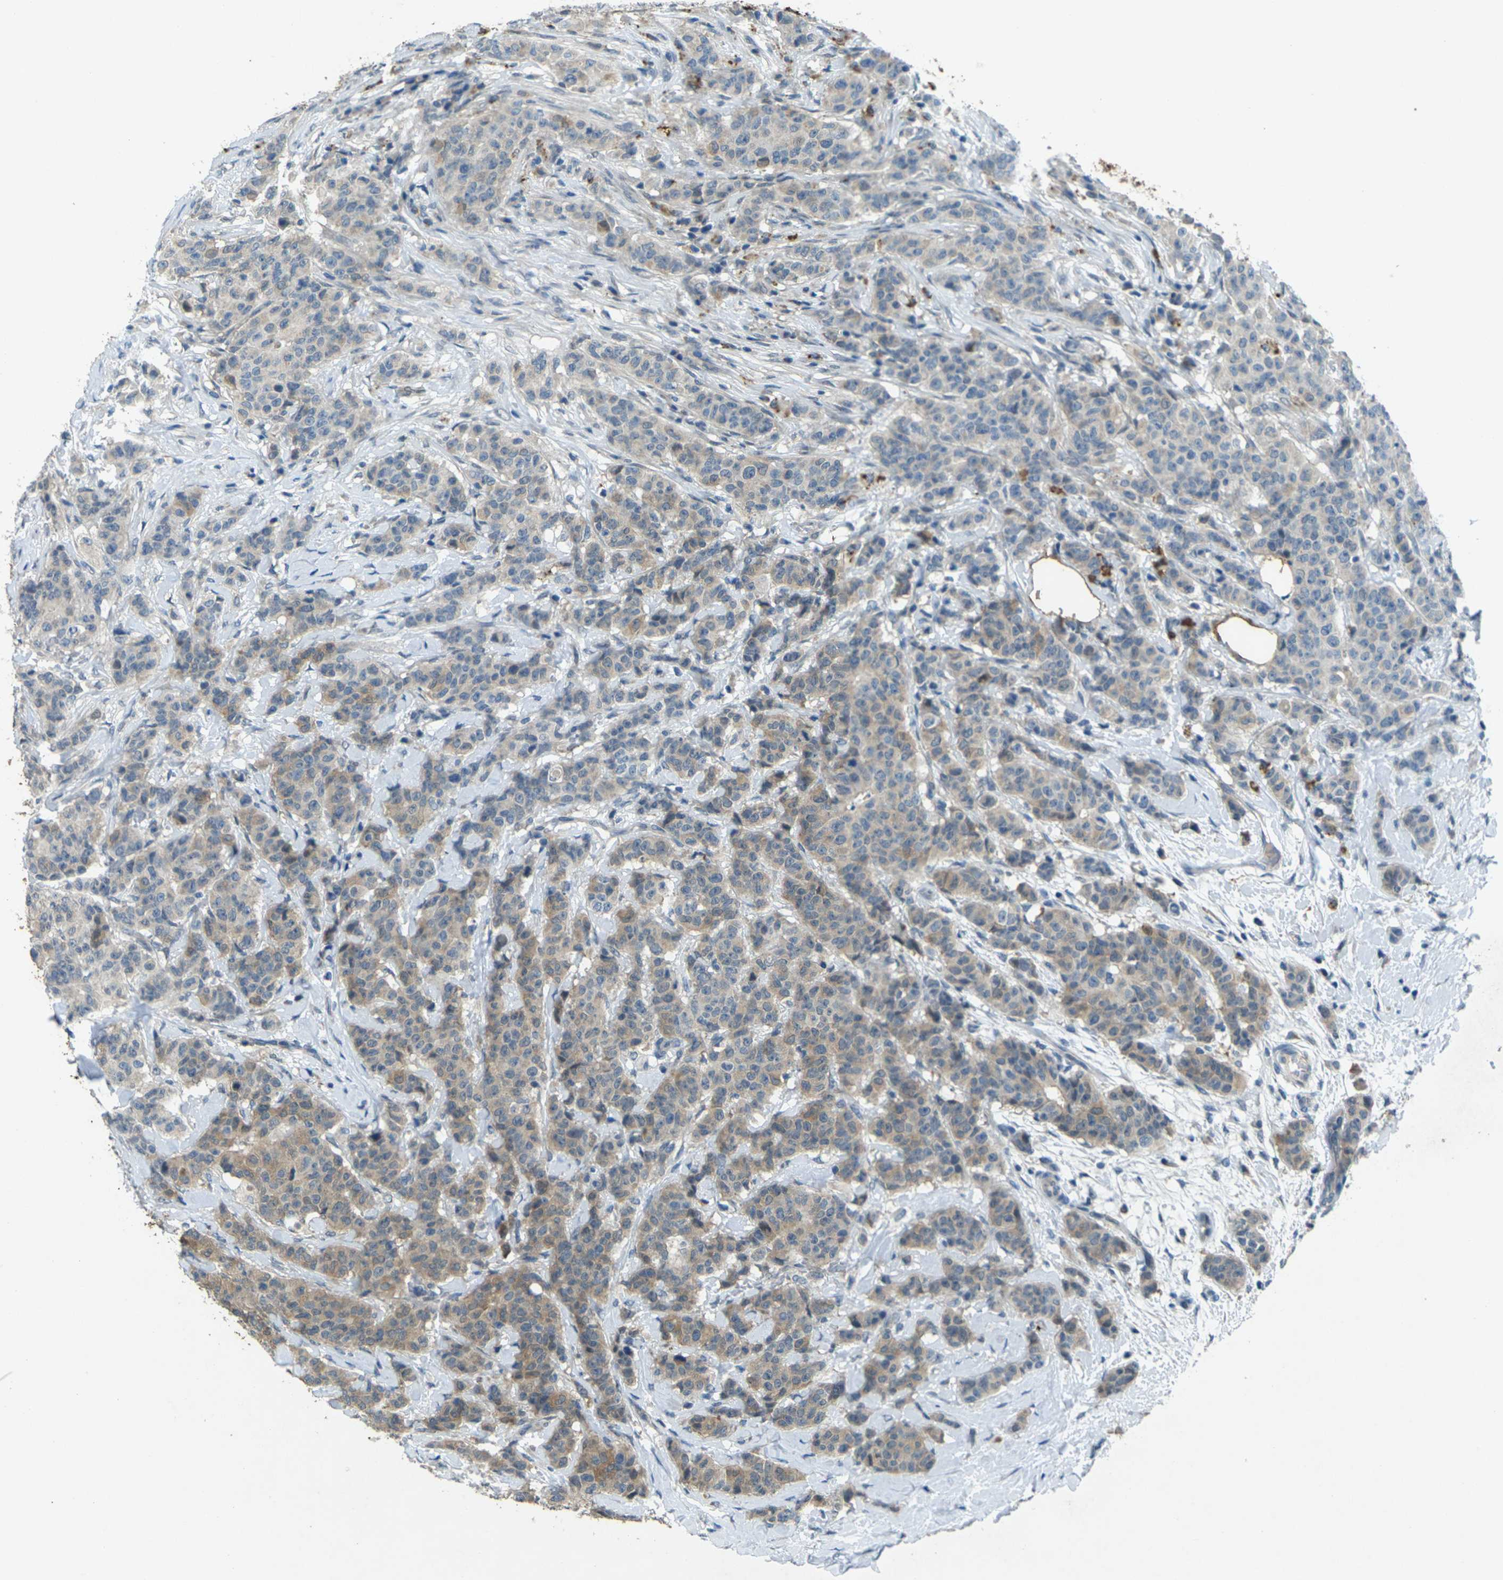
{"staining": {"intensity": "weak", "quantity": ">75%", "location": "cytoplasmic/membranous"}, "tissue": "breast cancer", "cell_type": "Tumor cells", "image_type": "cancer", "snomed": [{"axis": "morphology", "description": "Normal tissue, NOS"}, {"axis": "morphology", "description": "Duct carcinoma"}, {"axis": "topography", "description": "Breast"}], "caption": "DAB immunohistochemical staining of human breast intraductal carcinoma exhibits weak cytoplasmic/membranous protein positivity in about >75% of tumor cells.", "gene": "SIGLEC14", "patient": {"sex": "female", "age": 40}}